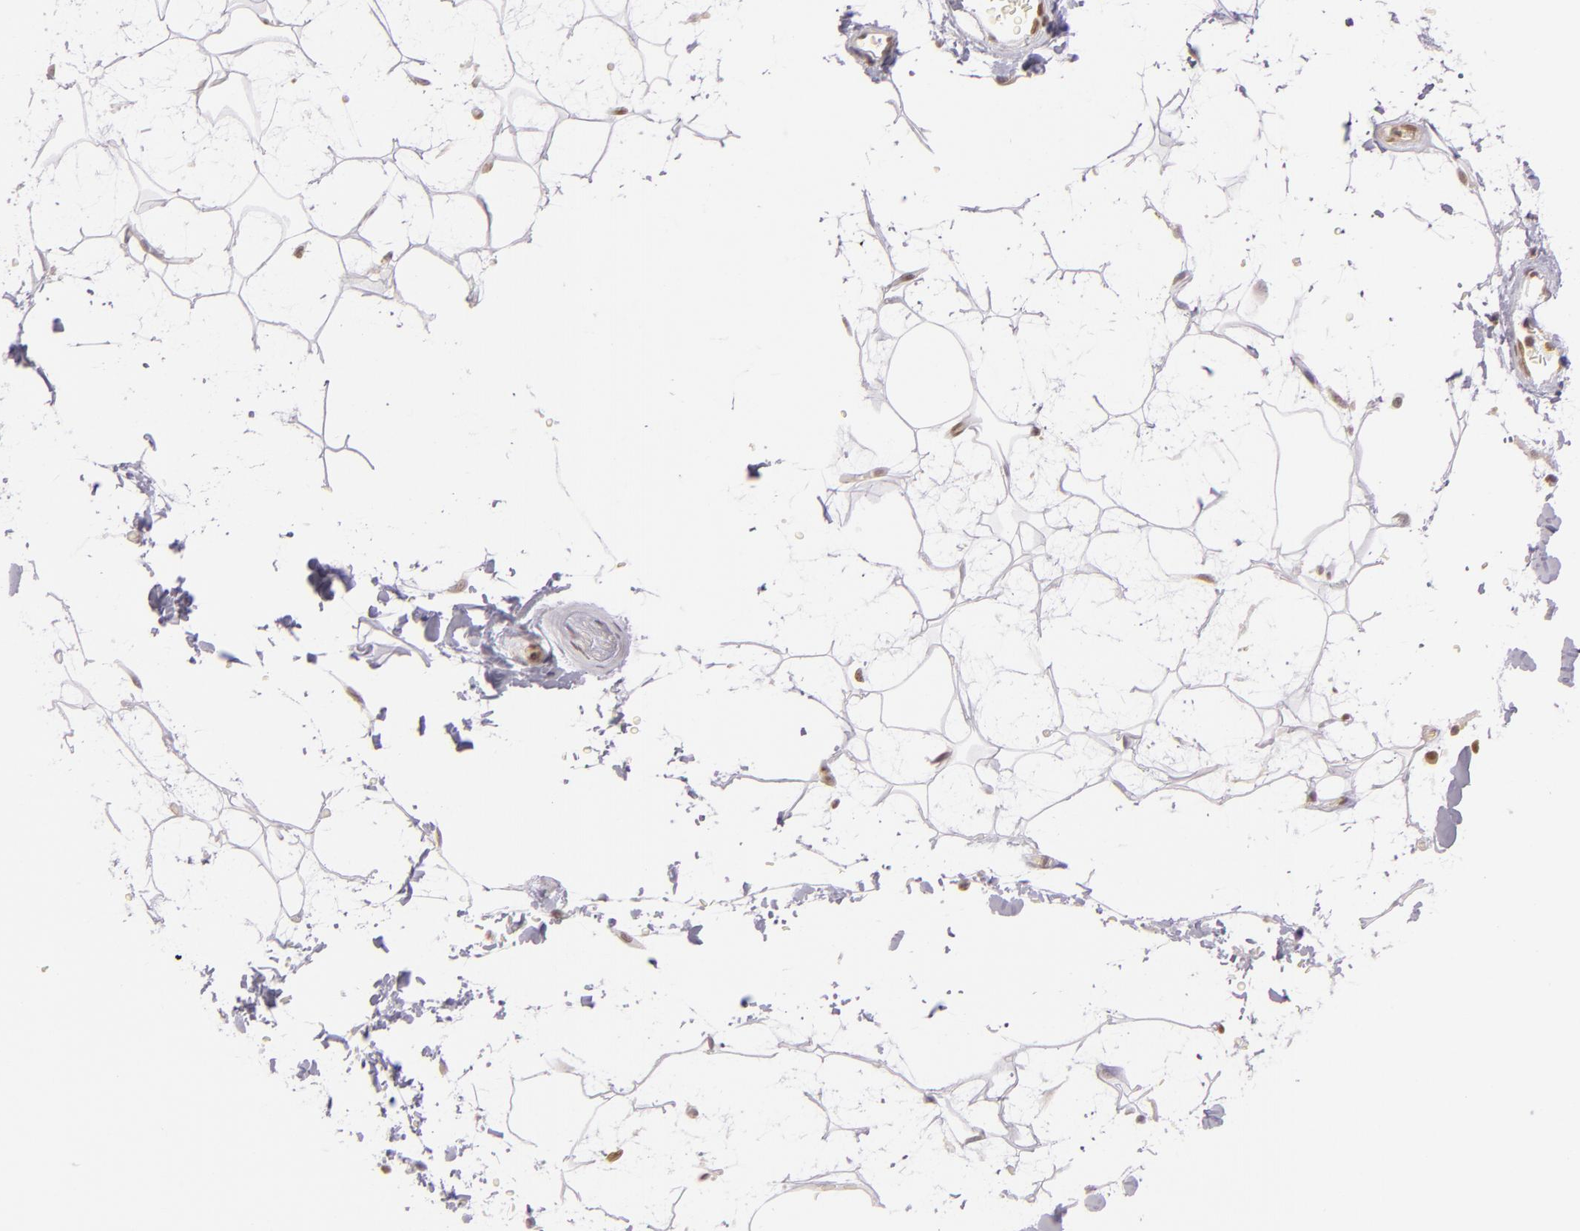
{"staining": {"intensity": "moderate", "quantity": "25%-75%", "location": "nuclear"}, "tissue": "adipose tissue", "cell_type": "Adipocytes", "image_type": "normal", "snomed": [{"axis": "morphology", "description": "Normal tissue, NOS"}, {"axis": "topography", "description": "Soft tissue"}], "caption": "Immunohistochemistry of benign human adipose tissue shows medium levels of moderate nuclear staining in about 25%-75% of adipocytes. (Stains: DAB (3,3'-diaminobenzidine) in brown, nuclei in blue, Microscopy: brightfield microscopy at high magnification).", "gene": "ENSG00000290315", "patient": {"sex": "male", "age": 72}}